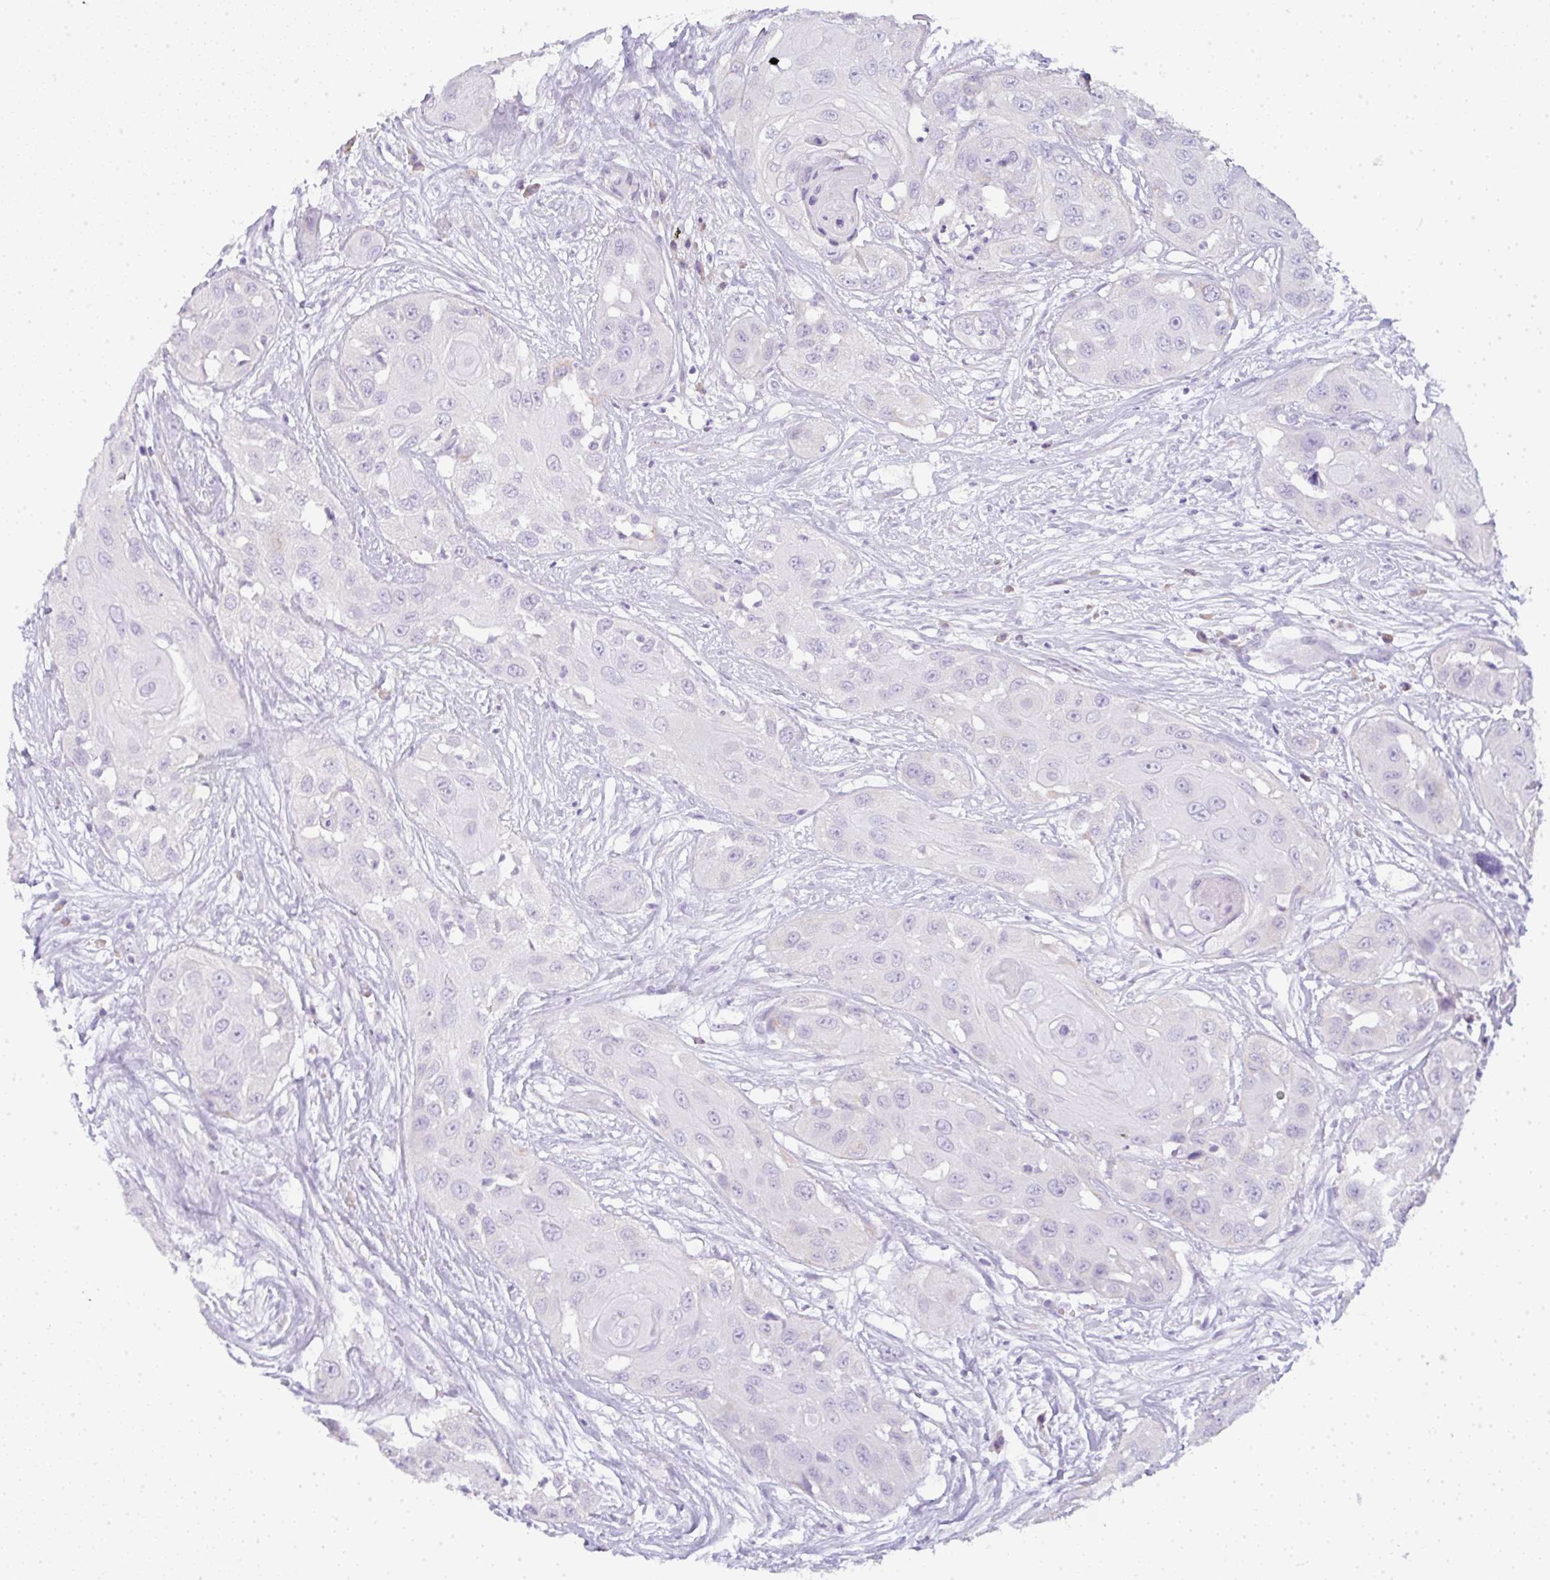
{"staining": {"intensity": "negative", "quantity": "none", "location": "none"}, "tissue": "head and neck cancer", "cell_type": "Tumor cells", "image_type": "cancer", "snomed": [{"axis": "morphology", "description": "Squamous cell carcinoma, NOS"}, {"axis": "topography", "description": "Head-Neck"}], "caption": "Head and neck squamous cell carcinoma was stained to show a protein in brown. There is no significant staining in tumor cells. The staining is performed using DAB brown chromogen with nuclei counter-stained in using hematoxylin.", "gene": "LPAR4", "patient": {"sex": "male", "age": 83}}